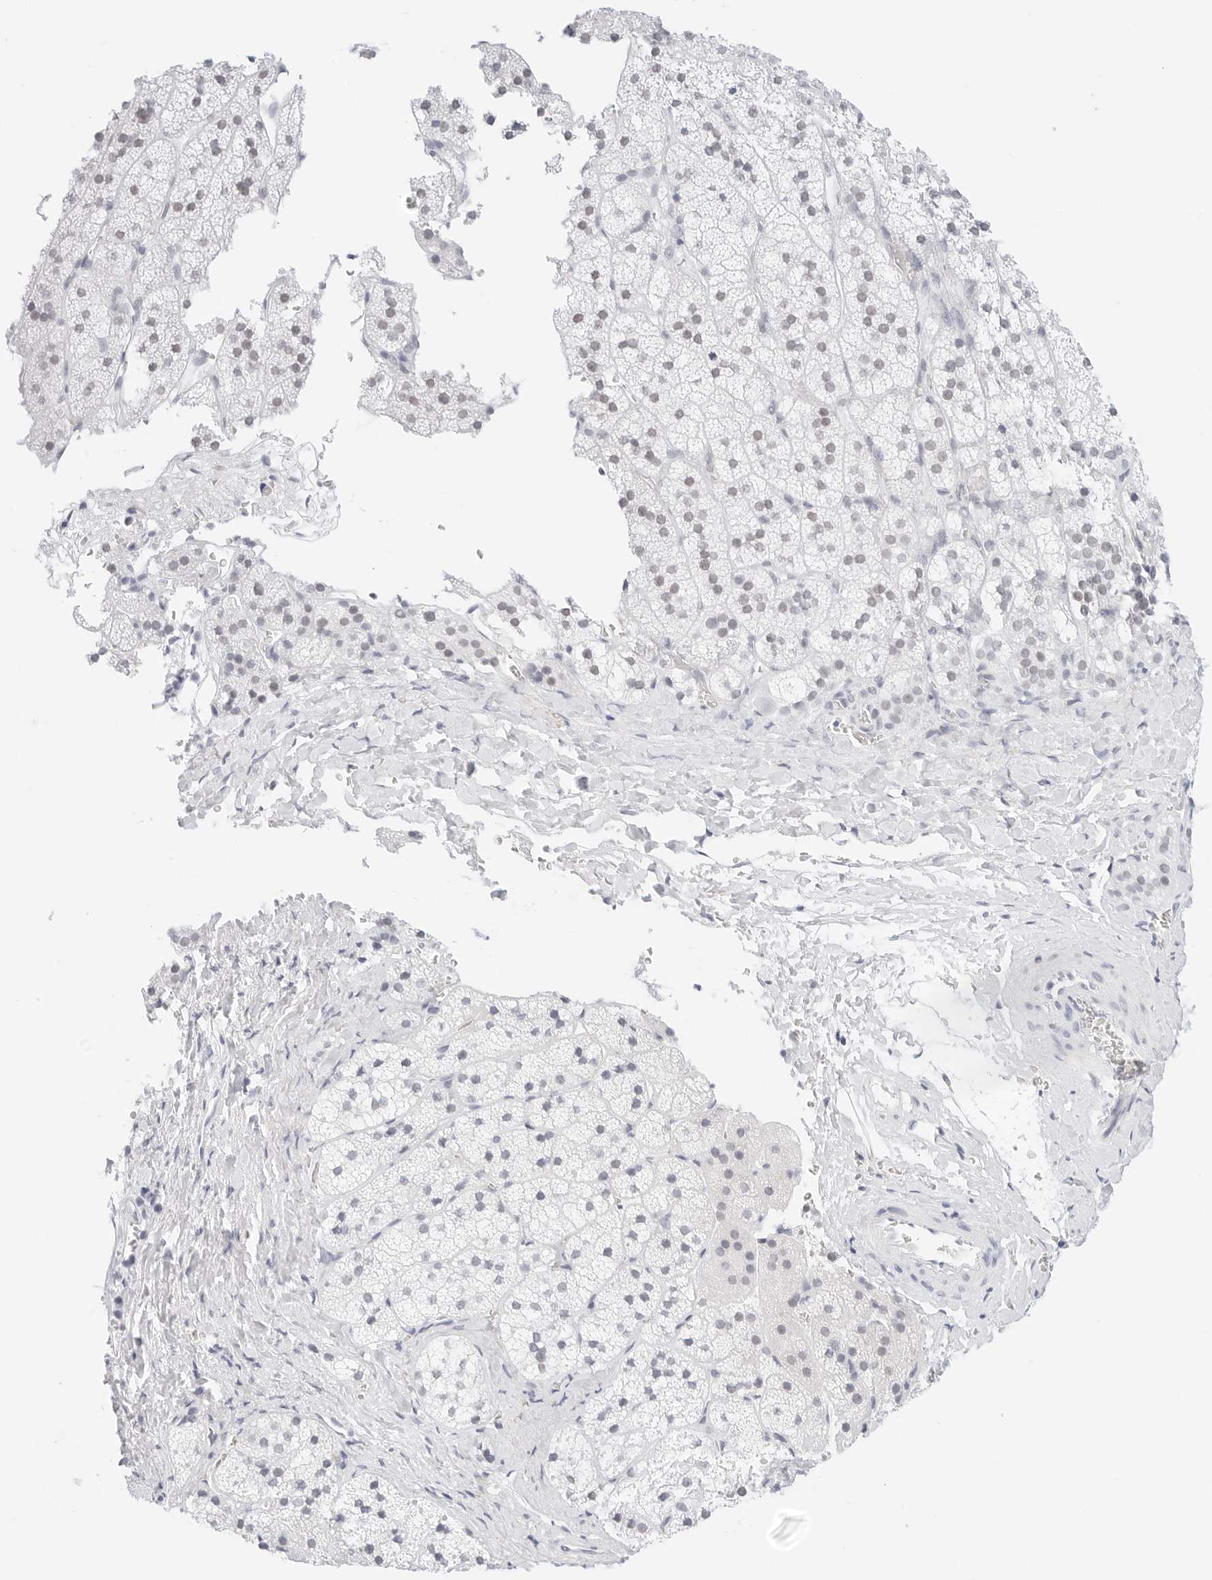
{"staining": {"intensity": "weak", "quantity": "<25%", "location": "nuclear"}, "tissue": "adrenal gland", "cell_type": "Glandular cells", "image_type": "normal", "snomed": [{"axis": "morphology", "description": "Normal tissue, NOS"}, {"axis": "topography", "description": "Adrenal gland"}], "caption": "Immunohistochemical staining of benign adrenal gland displays no significant positivity in glandular cells.", "gene": "CDH1", "patient": {"sex": "female", "age": 44}}